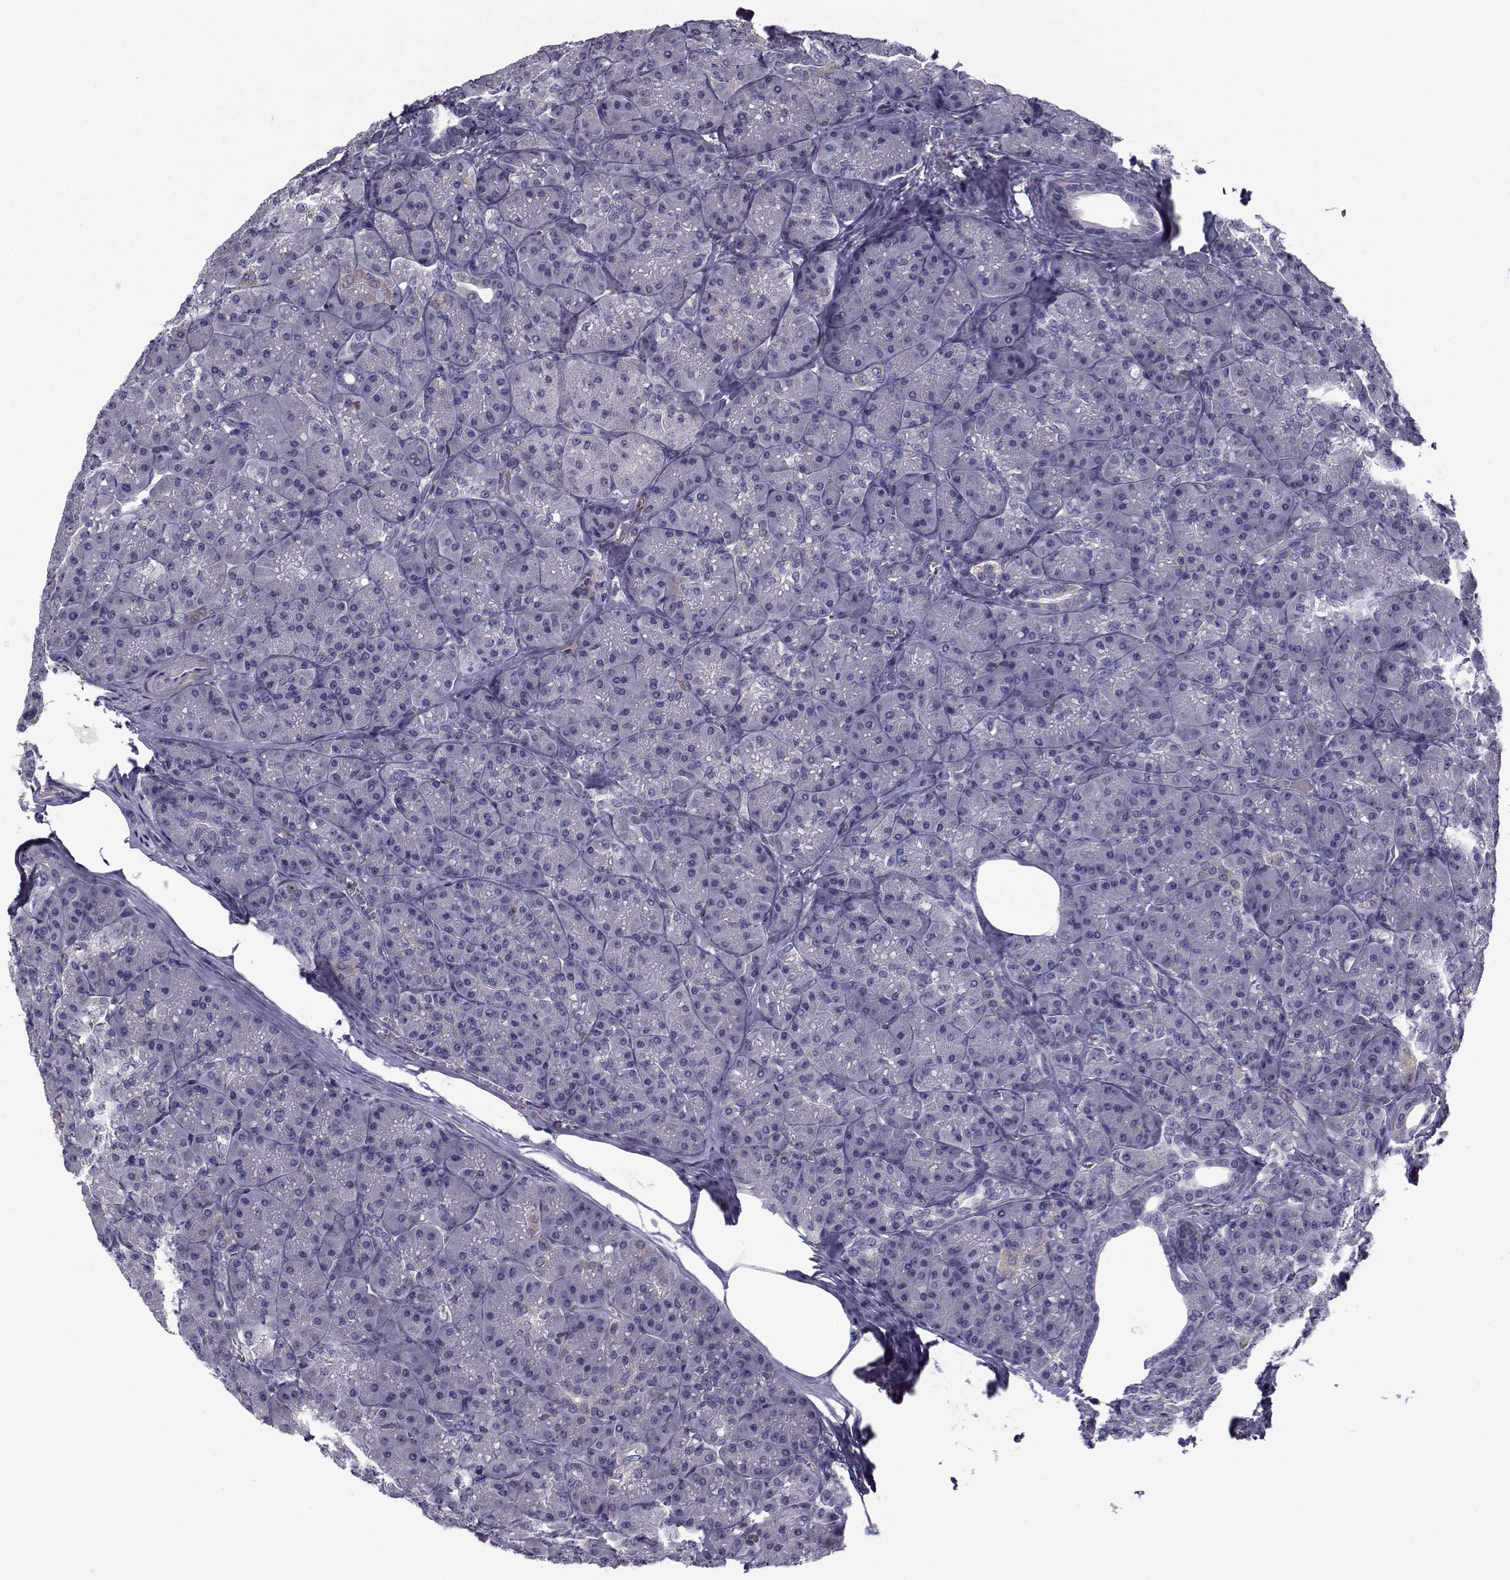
{"staining": {"intensity": "negative", "quantity": "none", "location": "none"}, "tissue": "pancreas", "cell_type": "Exocrine glandular cells", "image_type": "normal", "snomed": [{"axis": "morphology", "description": "Normal tissue, NOS"}, {"axis": "topography", "description": "Pancreas"}], "caption": "The IHC micrograph has no significant positivity in exocrine glandular cells of pancreas. The staining was performed using DAB to visualize the protein expression in brown, while the nuclei were stained in blue with hematoxylin (Magnification: 20x).", "gene": "LRRC27", "patient": {"sex": "male", "age": 57}}